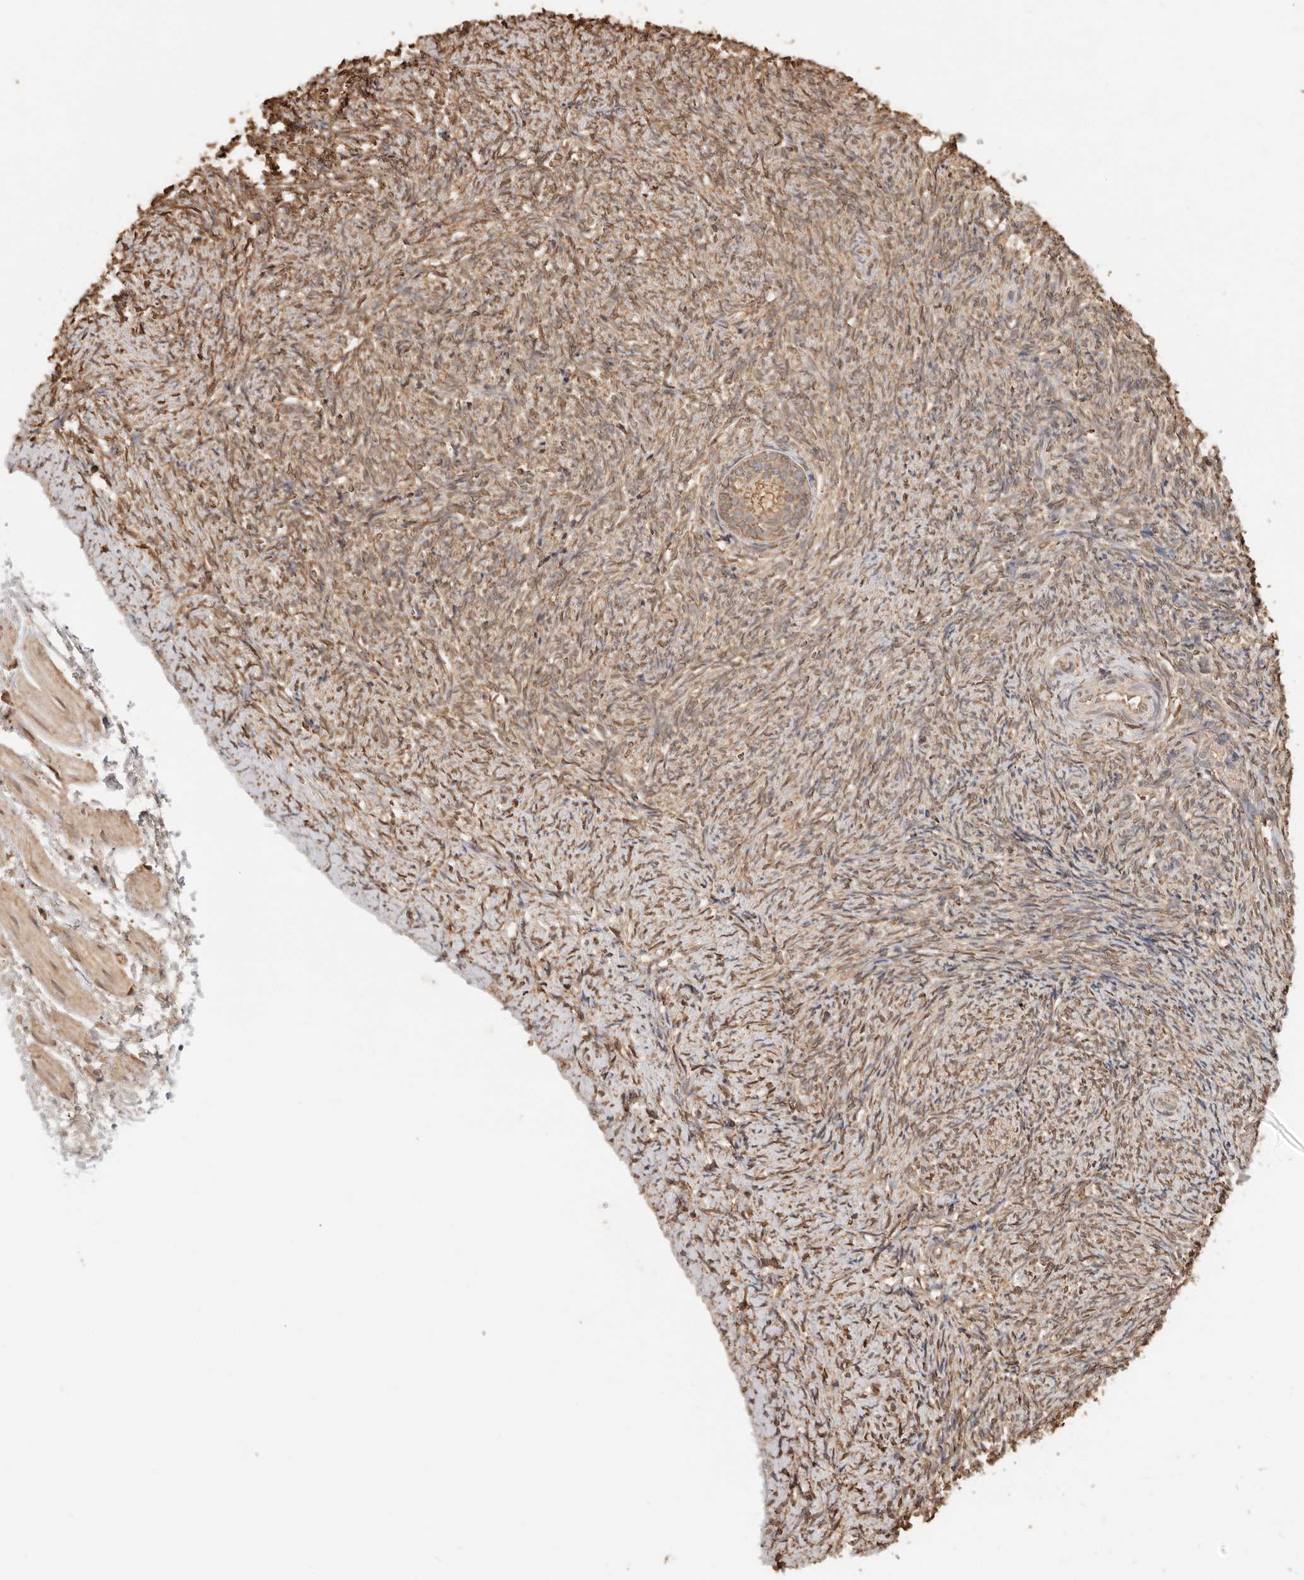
{"staining": {"intensity": "moderate", "quantity": ">75%", "location": "cytoplasmic/membranous"}, "tissue": "ovary", "cell_type": "Follicle cells", "image_type": "normal", "snomed": [{"axis": "morphology", "description": "Normal tissue, NOS"}, {"axis": "topography", "description": "Ovary"}], "caption": "DAB immunohistochemical staining of unremarkable human ovary displays moderate cytoplasmic/membranous protein expression in about >75% of follicle cells. (Brightfield microscopy of DAB IHC at high magnification).", "gene": "ARHGEF10L", "patient": {"sex": "female", "age": 41}}